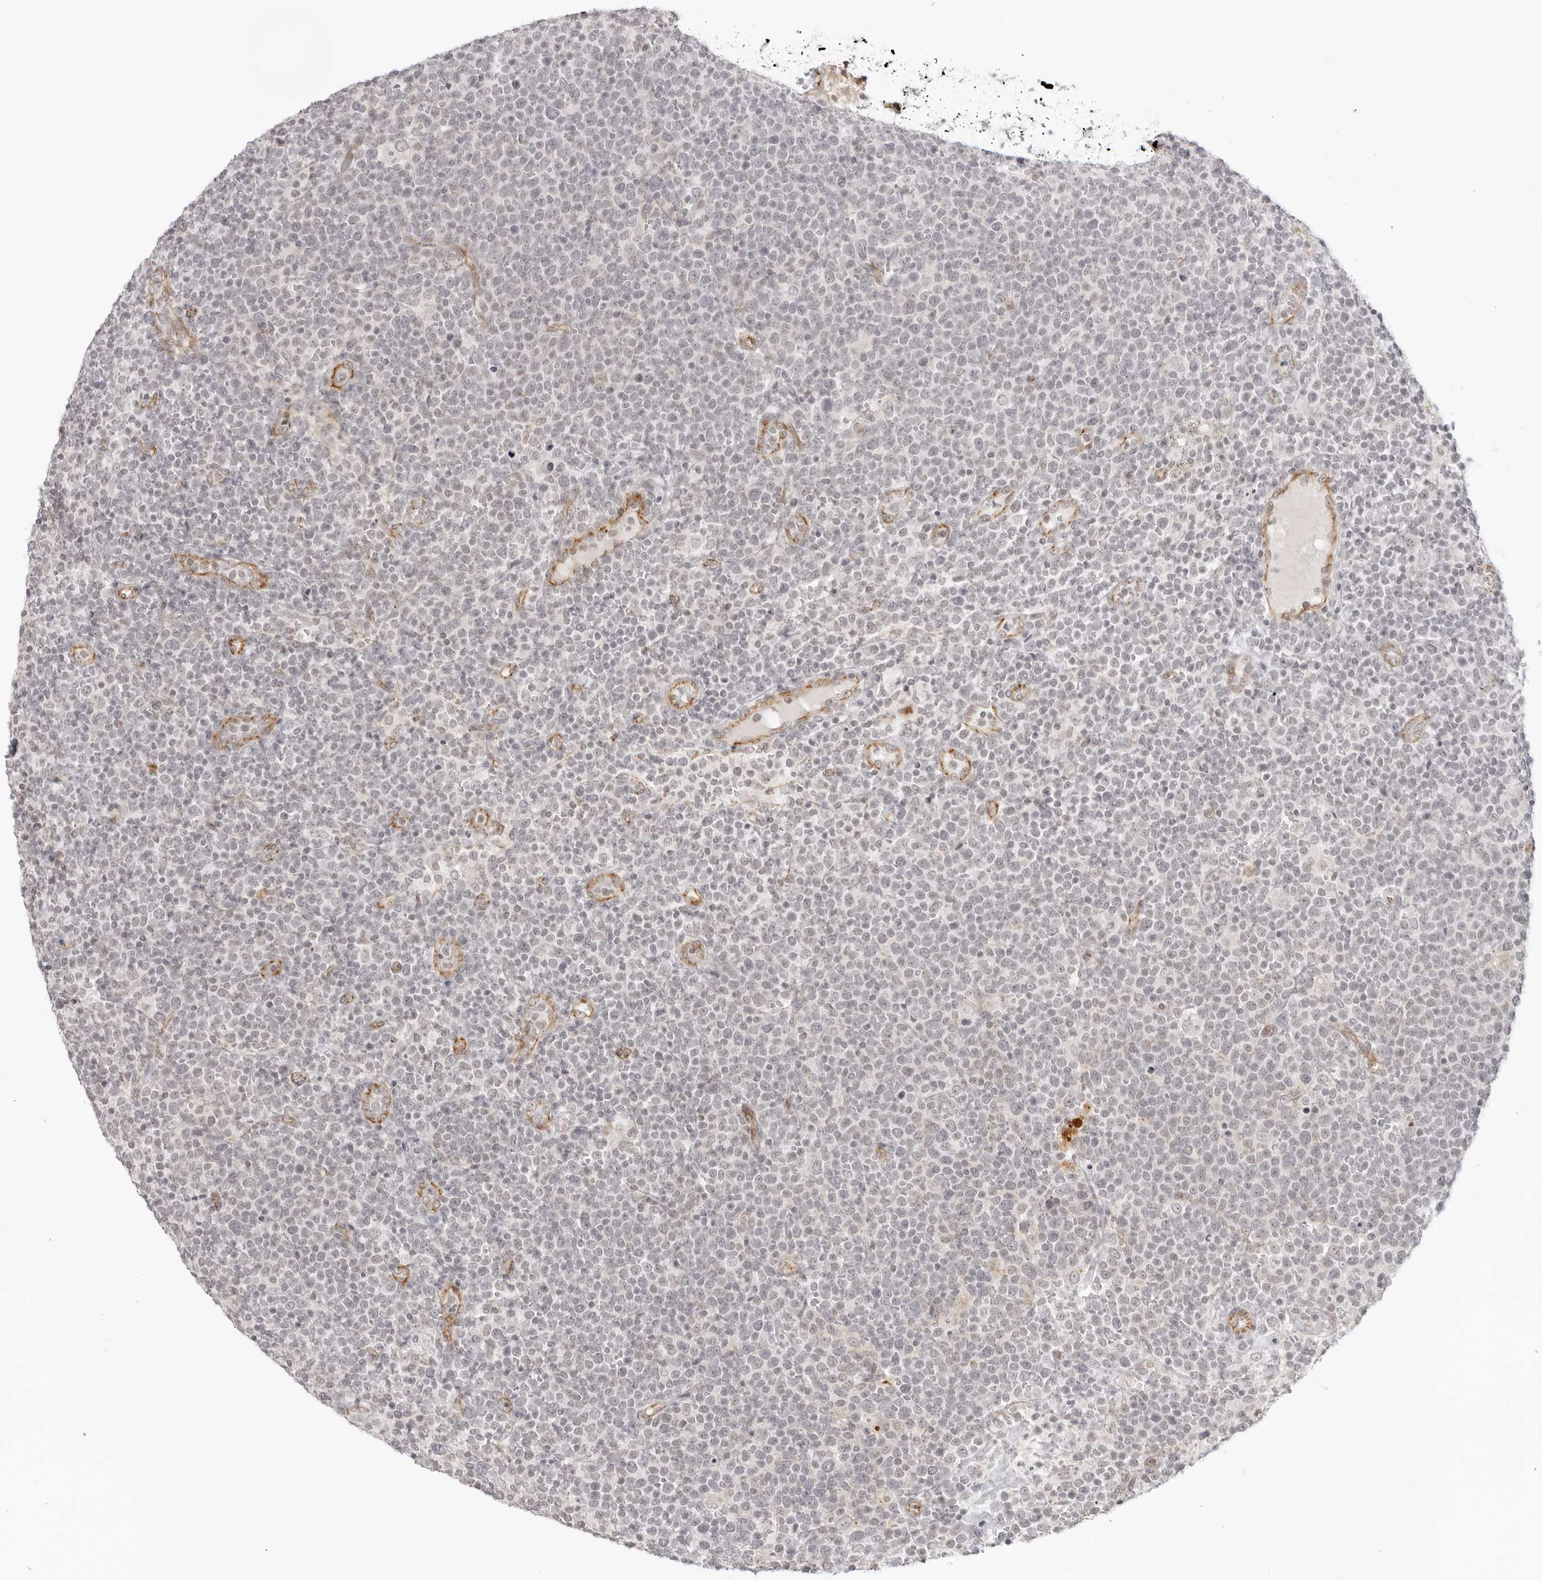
{"staining": {"intensity": "negative", "quantity": "none", "location": "none"}, "tissue": "lymphoma", "cell_type": "Tumor cells", "image_type": "cancer", "snomed": [{"axis": "morphology", "description": "Malignant lymphoma, non-Hodgkin's type, High grade"}, {"axis": "topography", "description": "Lymph node"}], "caption": "Photomicrograph shows no significant protein expression in tumor cells of lymphoma.", "gene": "TRAPPC3", "patient": {"sex": "male", "age": 61}}